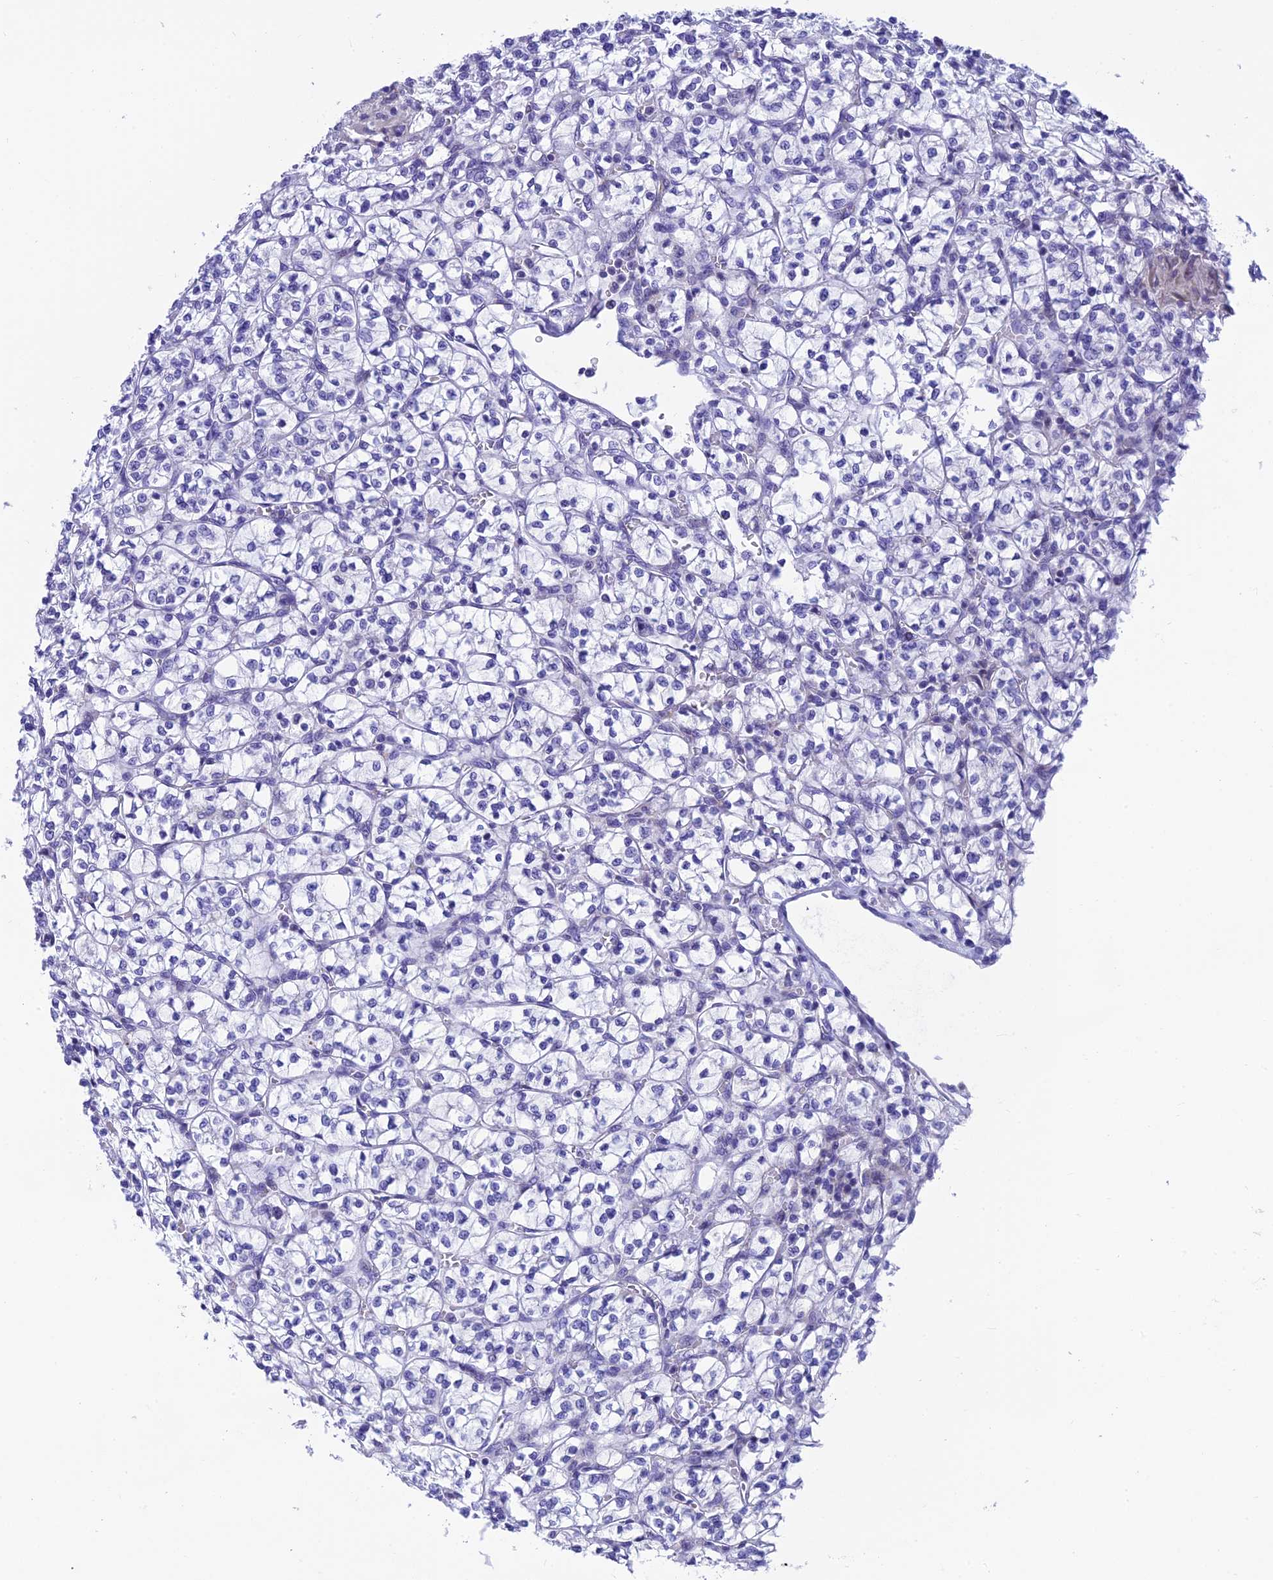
{"staining": {"intensity": "negative", "quantity": "none", "location": "none"}, "tissue": "renal cancer", "cell_type": "Tumor cells", "image_type": "cancer", "snomed": [{"axis": "morphology", "description": "Adenocarcinoma, NOS"}, {"axis": "topography", "description": "Kidney"}], "caption": "An IHC micrograph of adenocarcinoma (renal) is shown. There is no staining in tumor cells of adenocarcinoma (renal).", "gene": "REEP4", "patient": {"sex": "female", "age": 64}}